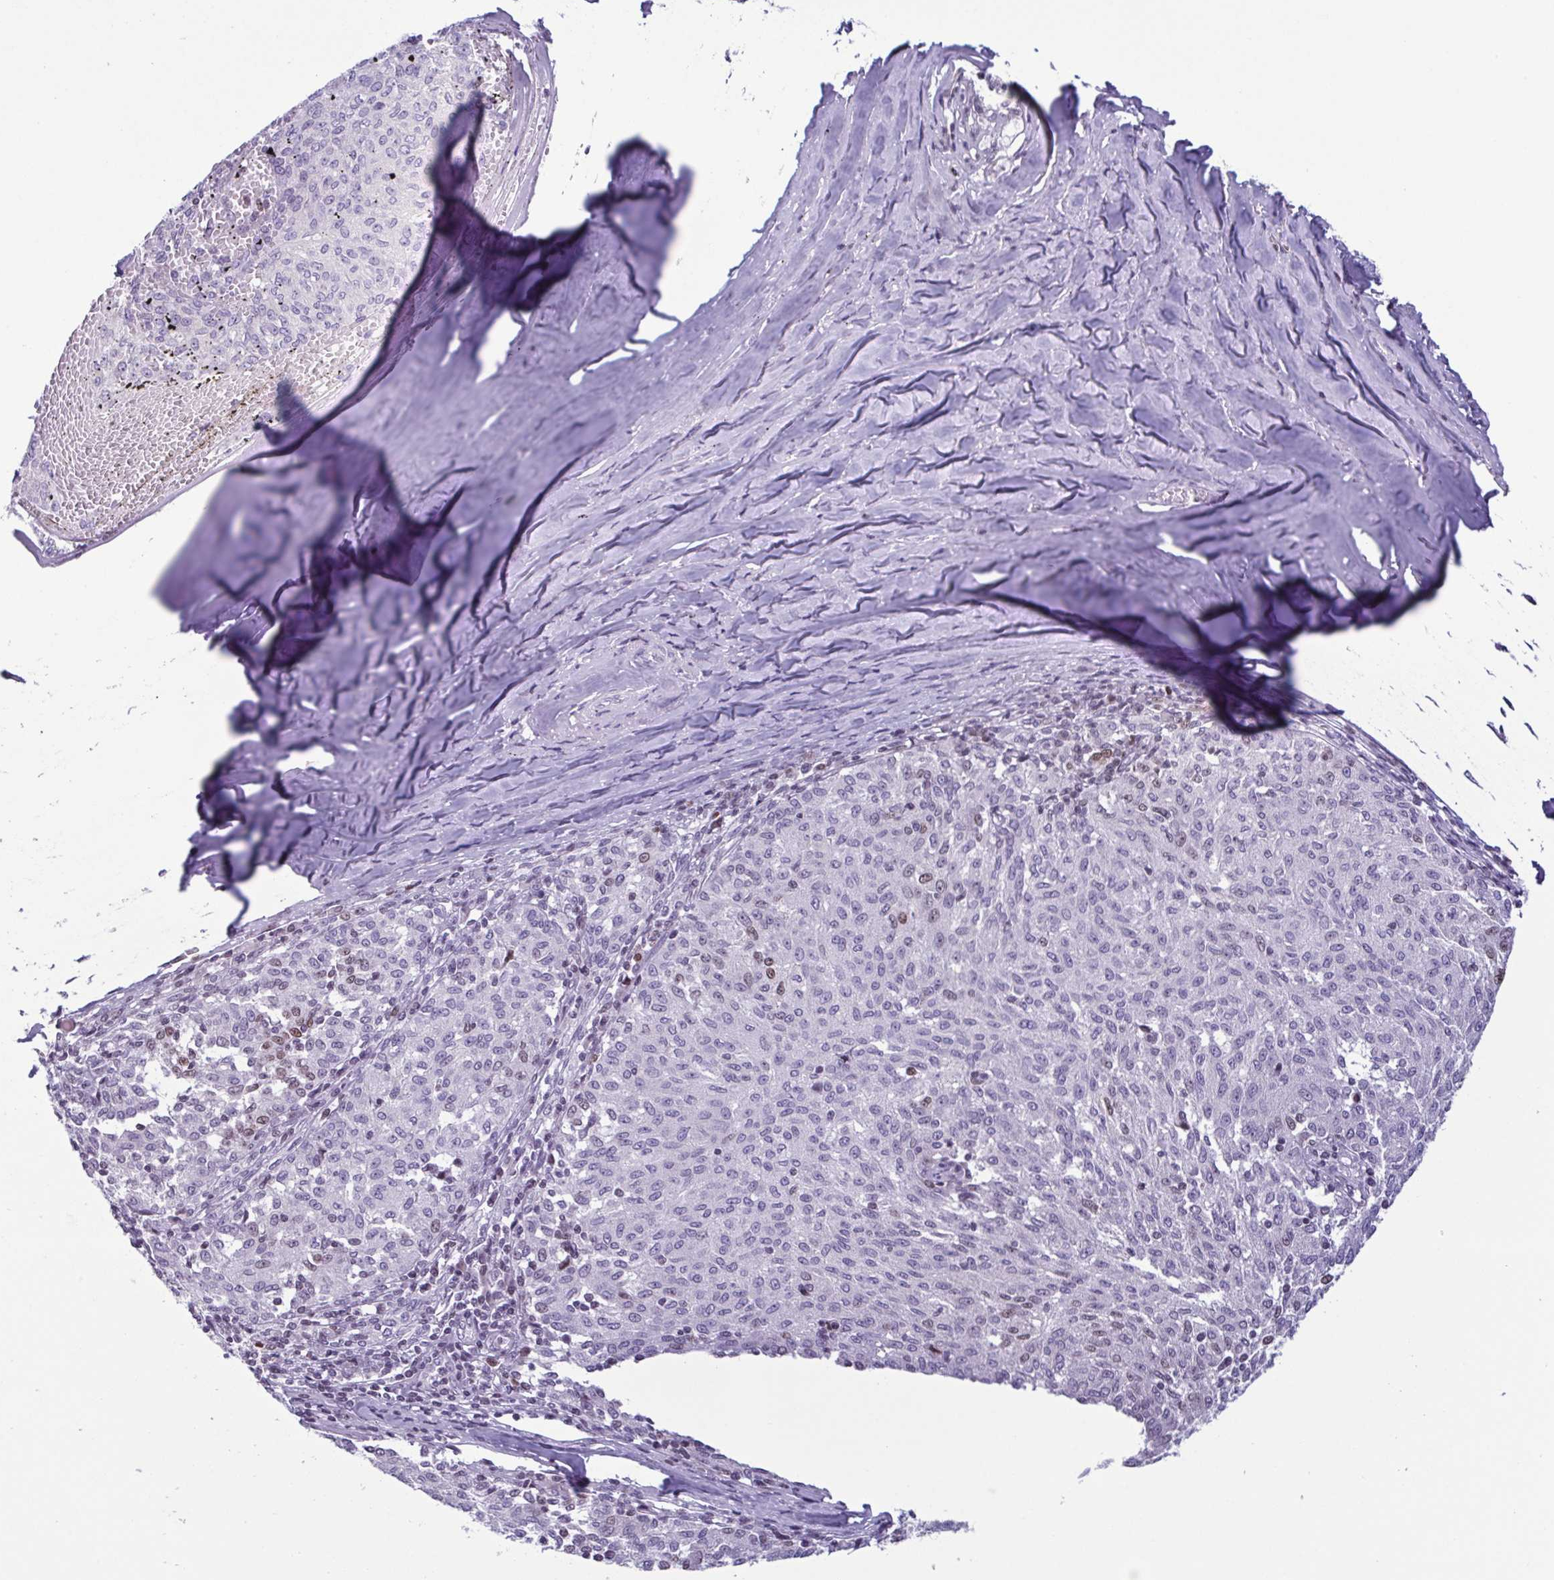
{"staining": {"intensity": "negative", "quantity": "none", "location": "none"}, "tissue": "melanoma", "cell_type": "Tumor cells", "image_type": "cancer", "snomed": [{"axis": "morphology", "description": "Malignant melanoma, NOS"}, {"axis": "topography", "description": "Skin"}], "caption": "Protein analysis of malignant melanoma shows no significant staining in tumor cells.", "gene": "IRF1", "patient": {"sex": "female", "age": 72}}